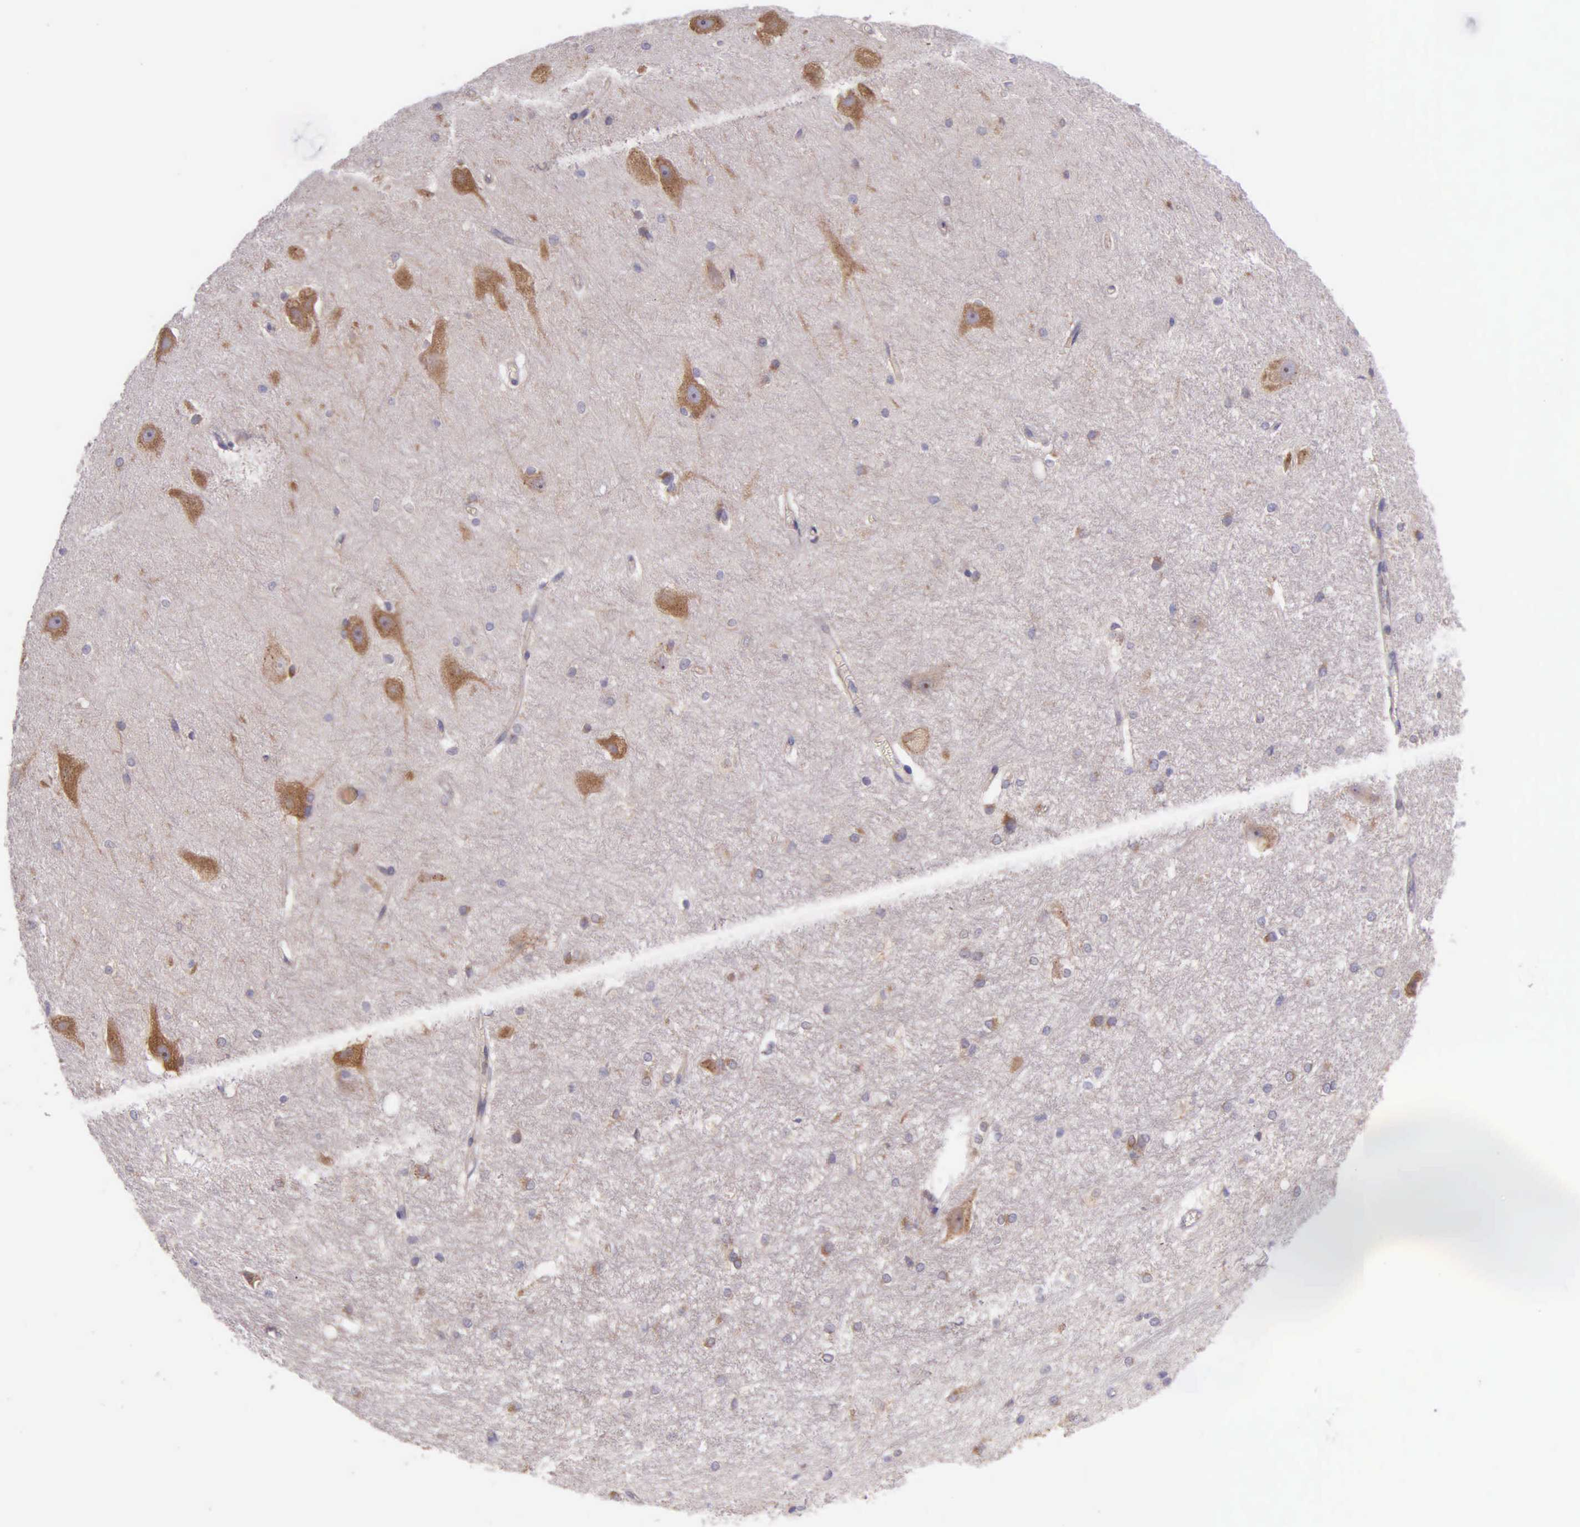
{"staining": {"intensity": "weak", "quantity": "25%-75%", "location": "cytoplasmic/membranous"}, "tissue": "hippocampus", "cell_type": "Glial cells", "image_type": "normal", "snomed": [{"axis": "morphology", "description": "Normal tissue, NOS"}, {"axis": "topography", "description": "Hippocampus"}], "caption": "Brown immunohistochemical staining in normal hippocampus exhibits weak cytoplasmic/membranous positivity in about 25%-75% of glial cells. The staining is performed using DAB (3,3'-diaminobenzidine) brown chromogen to label protein expression. The nuclei are counter-stained blue using hematoxylin.", "gene": "NSDHL", "patient": {"sex": "female", "age": 19}}